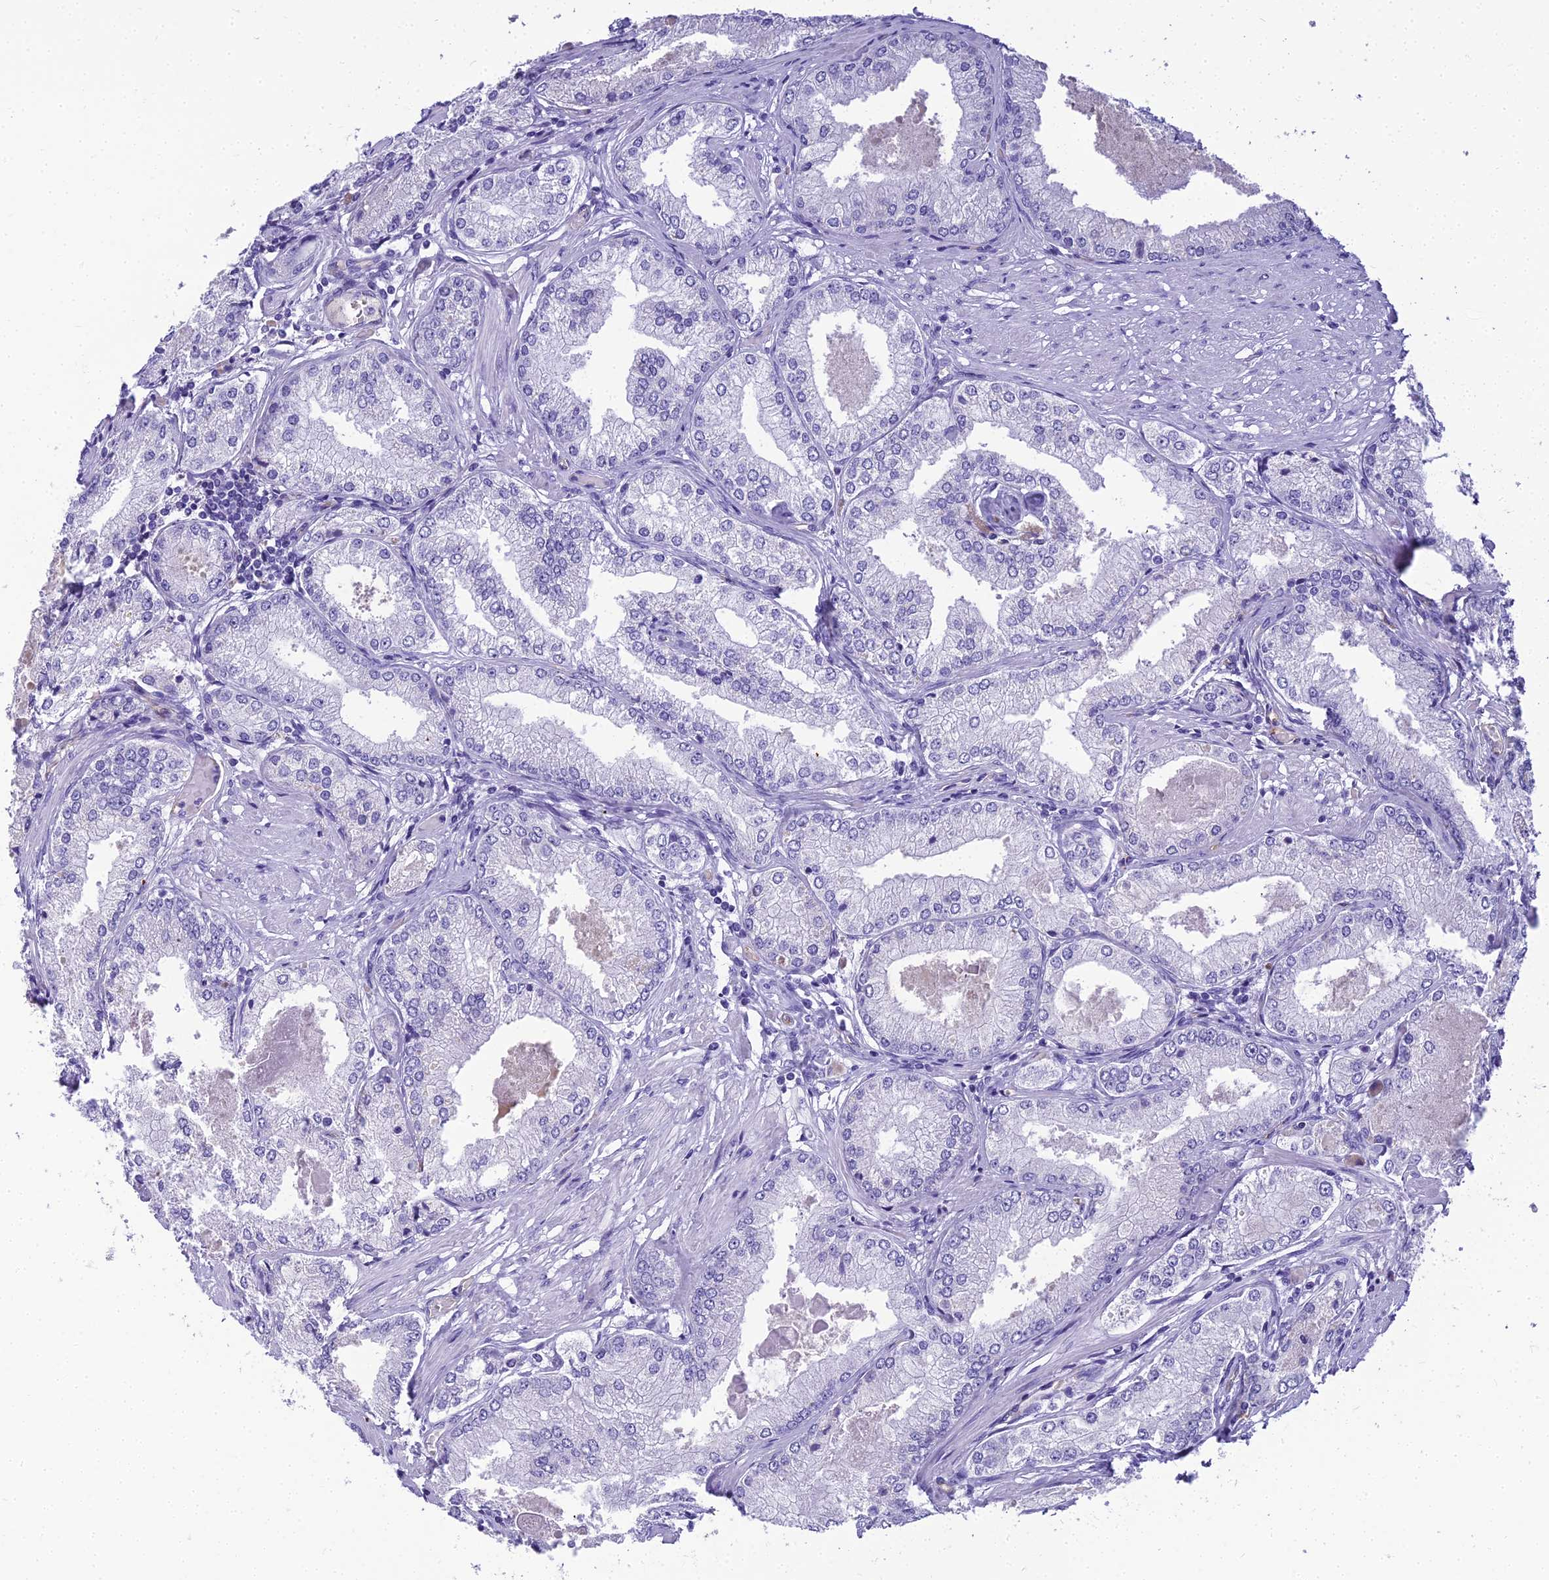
{"staining": {"intensity": "negative", "quantity": "none", "location": "none"}, "tissue": "prostate cancer", "cell_type": "Tumor cells", "image_type": "cancer", "snomed": [{"axis": "morphology", "description": "Adenocarcinoma, Low grade"}, {"axis": "topography", "description": "Prostate"}], "caption": "Human prostate cancer stained for a protein using immunohistochemistry (IHC) exhibits no positivity in tumor cells.", "gene": "NINJ1", "patient": {"sex": "male", "age": 68}}